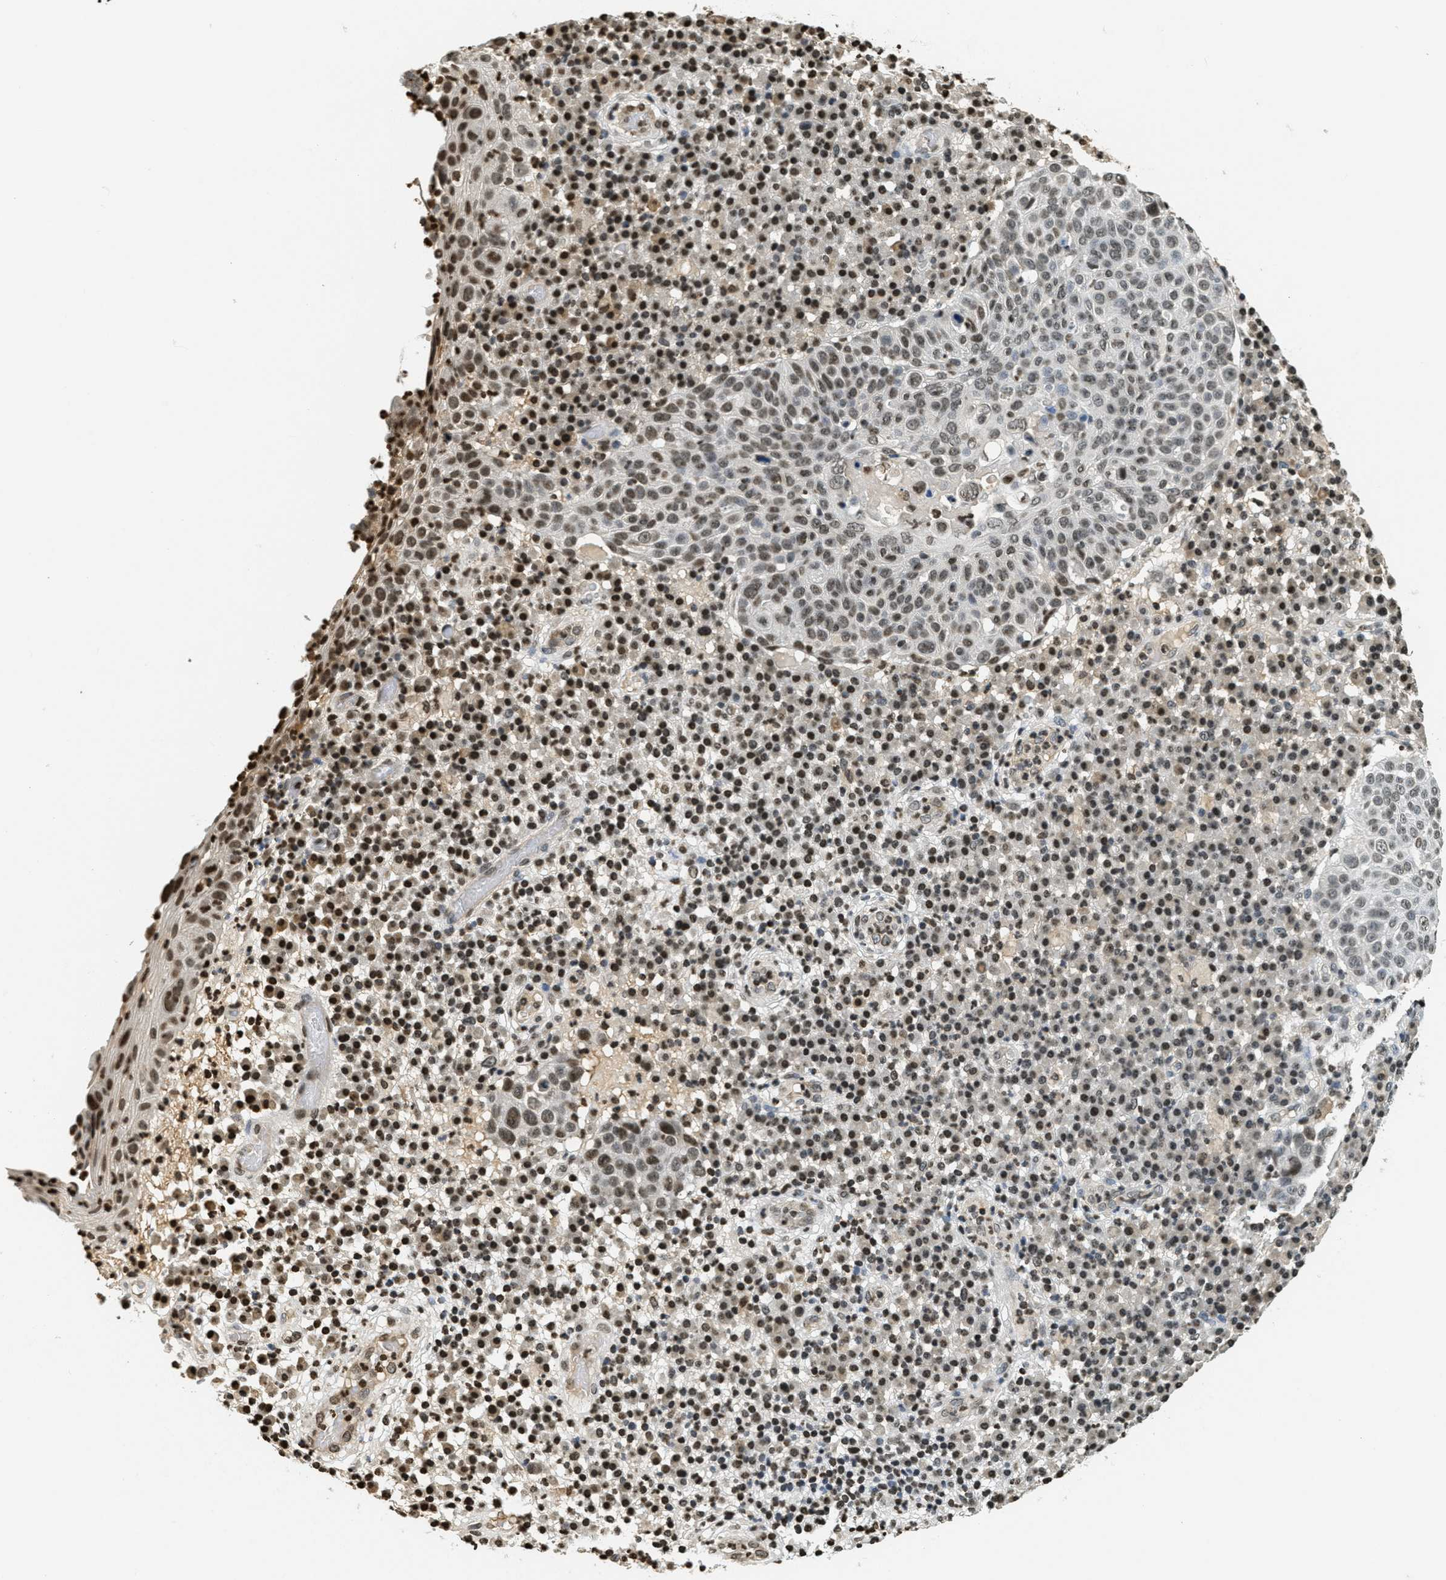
{"staining": {"intensity": "weak", "quantity": ">75%", "location": "nuclear"}, "tissue": "skin cancer", "cell_type": "Tumor cells", "image_type": "cancer", "snomed": [{"axis": "morphology", "description": "Squamous cell carcinoma in situ, NOS"}, {"axis": "morphology", "description": "Squamous cell carcinoma, NOS"}, {"axis": "topography", "description": "Skin"}], "caption": "A histopathology image showing weak nuclear expression in about >75% of tumor cells in skin cancer (squamous cell carcinoma in situ), as visualized by brown immunohistochemical staining.", "gene": "LDB2", "patient": {"sex": "male", "age": 93}}